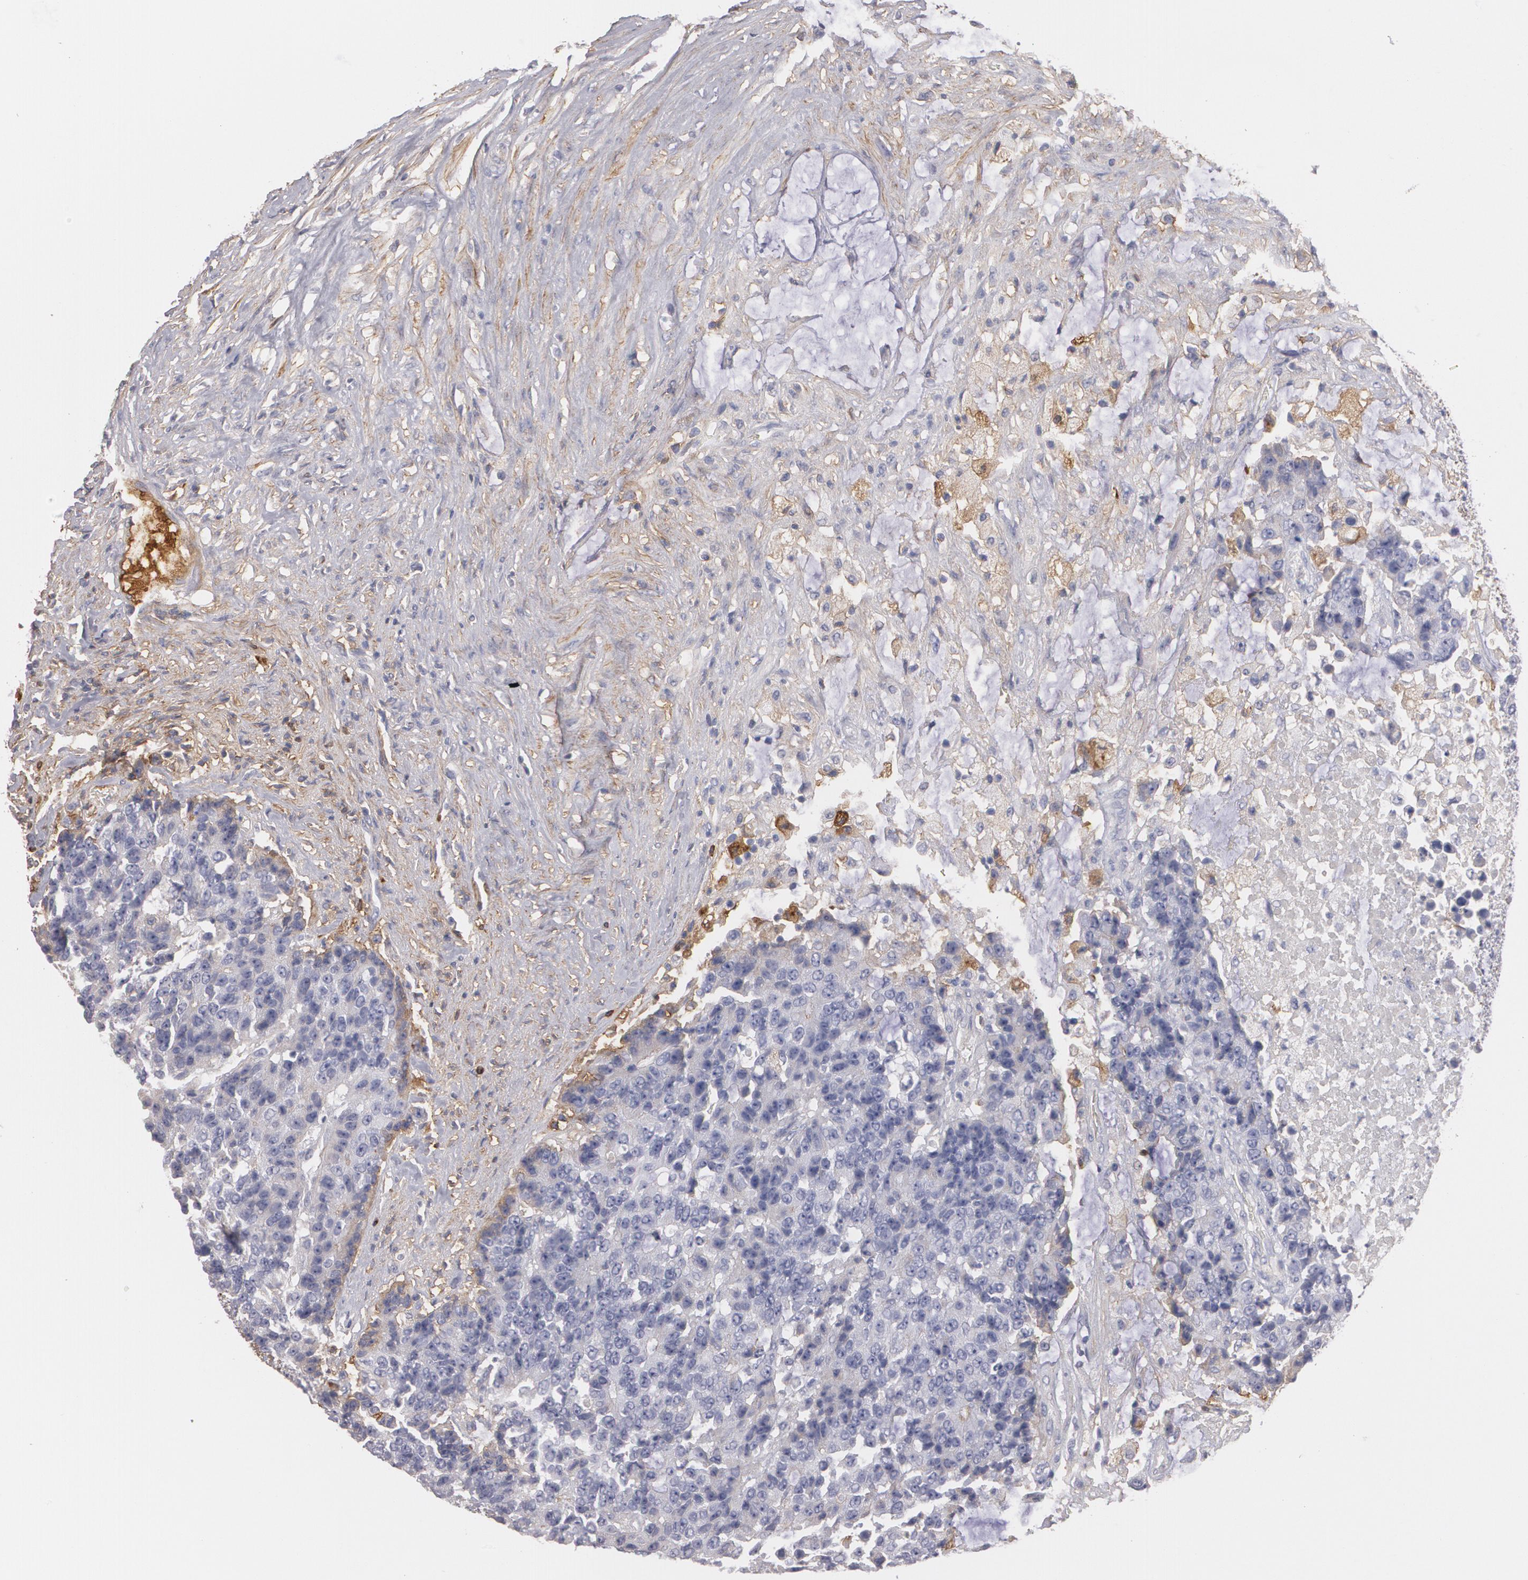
{"staining": {"intensity": "negative", "quantity": "none", "location": "none"}, "tissue": "colorectal cancer", "cell_type": "Tumor cells", "image_type": "cancer", "snomed": [{"axis": "morphology", "description": "Adenocarcinoma, NOS"}, {"axis": "topography", "description": "Colon"}], "caption": "Tumor cells are negative for brown protein staining in colorectal adenocarcinoma.", "gene": "FBLN1", "patient": {"sex": "female", "age": 86}}